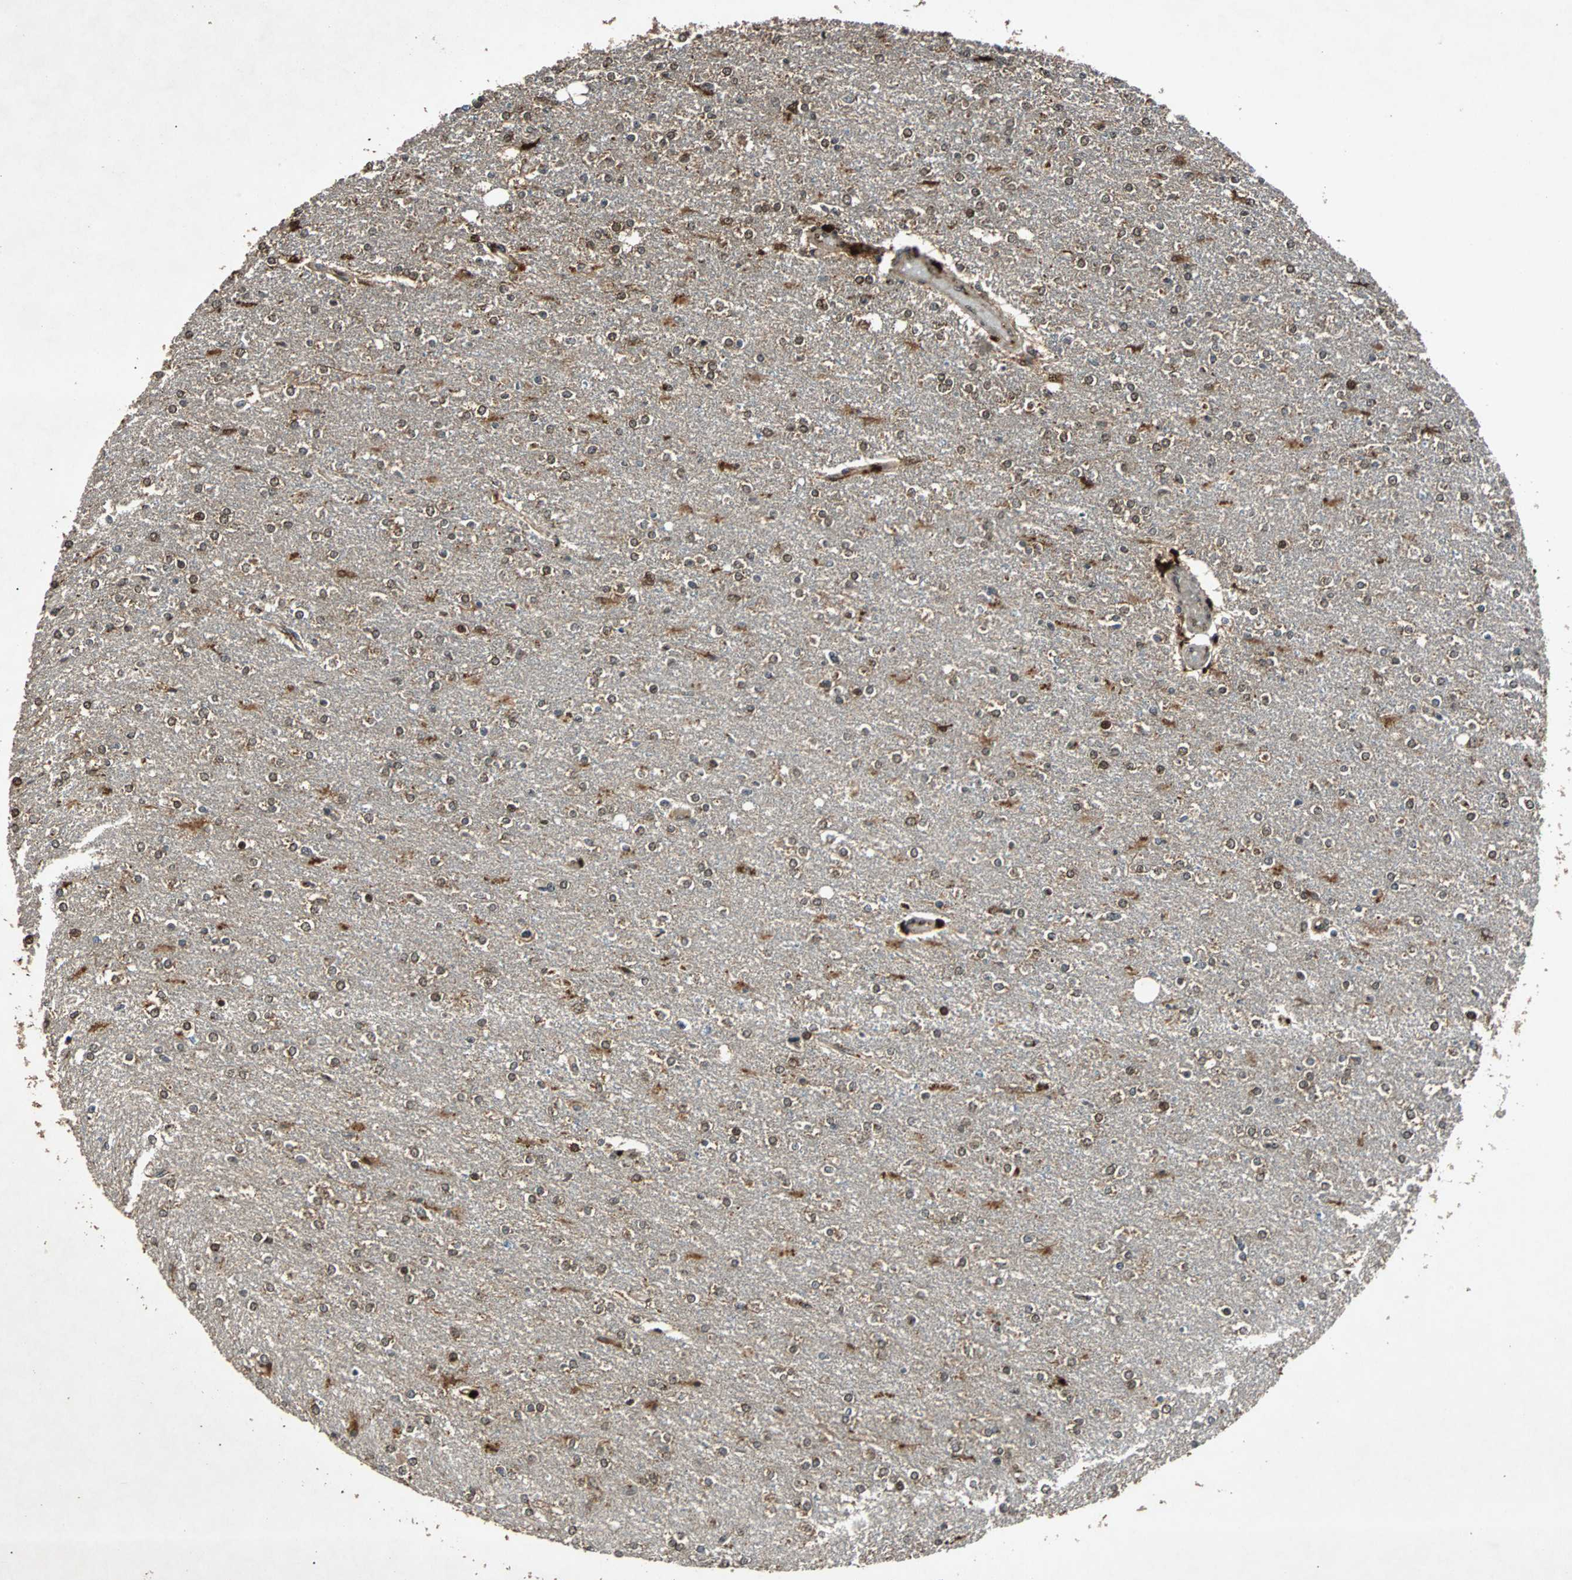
{"staining": {"intensity": "moderate", "quantity": ">75%", "location": "cytoplasmic/membranous,nuclear"}, "tissue": "glioma", "cell_type": "Tumor cells", "image_type": "cancer", "snomed": [{"axis": "morphology", "description": "Glioma, malignant, High grade"}, {"axis": "topography", "description": "Cerebral cortex"}], "caption": "The photomicrograph shows staining of glioma, revealing moderate cytoplasmic/membranous and nuclear protein positivity (brown color) within tumor cells. The staining was performed using DAB (3,3'-diaminobenzidine), with brown indicating positive protein expression. Nuclei are stained blue with hematoxylin.", "gene": "USP31", "patient": {"sex": "male", "age": 76}}